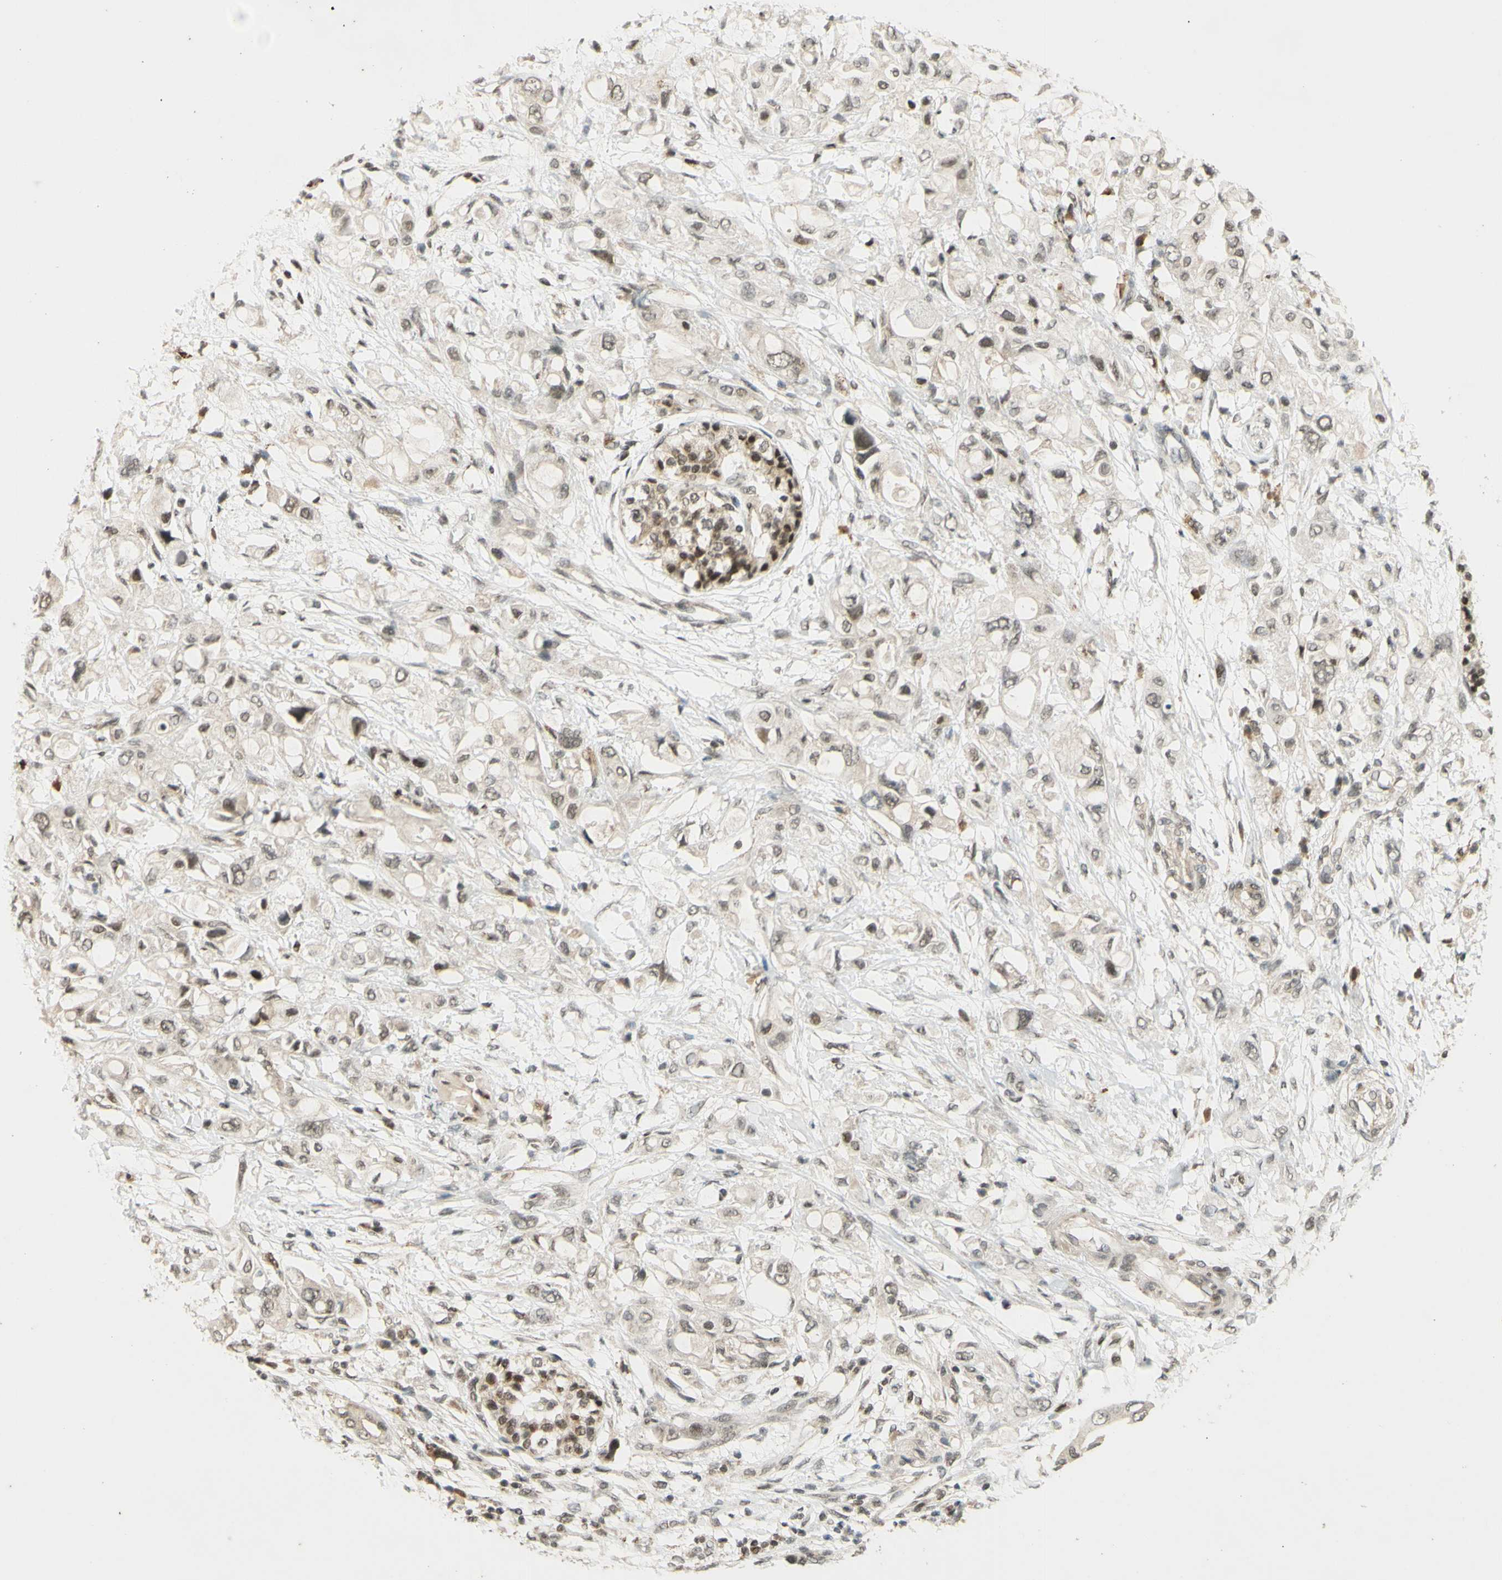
{"staining": {"intensity": "weak", "quantity": ">75%", "location": "nuclear"}, "tissue": "pancreatic cancer", "cell_type": "Tumor cells", "image_type": "cancer", "snomed": [{"axis": "morphology", "description": "Adenocarcinoma, NOS"}, {"axis": "topography", "description": "Pancreas"}], "caption": "This micrograph reveals pancreatic cancer stained with immunohistochemistry to label a protein in brown. The nuclear of tumor cells show weak positivity for the protein. Nuclei are counter-stained blue.", "gene": "SMARCB1", "patient": {"sex": "female", "age": 56}}